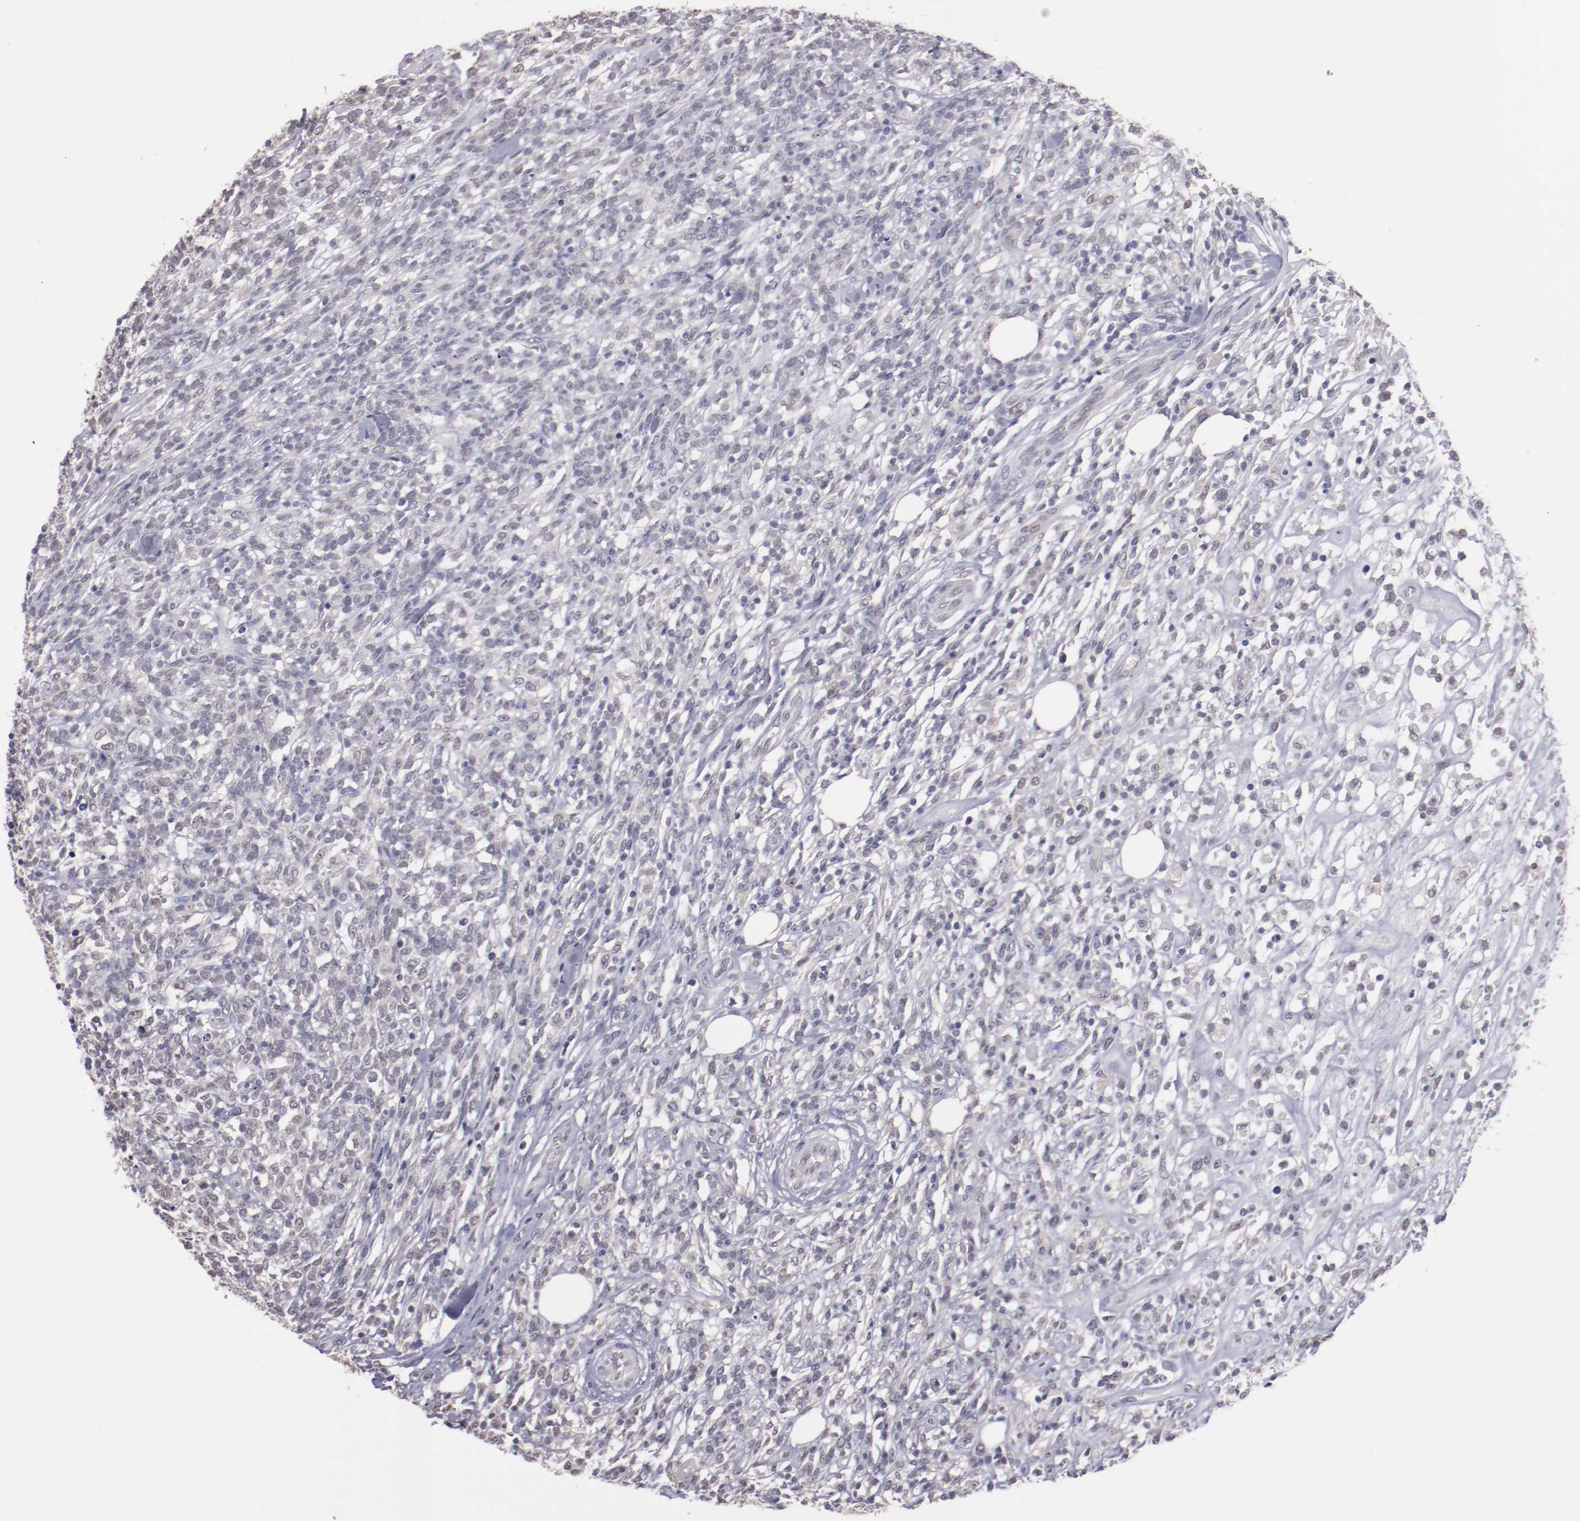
{"staining": {"intensity": "weak", "quantity": "25%-75%", "location": "cytoplasmic/membranous,nuclear"}, "tissue": "lymphoma", "cell_type": "Tumor cells", "image_type": "cancer", "snomed": [{"axis": "morphology", "description": "Malignant lymphoma, non-Hodgkin's type, High grade"}, {"axis": "topography", "description": "Lymph node"}], "caption": "DAB (3,3'-diaminobenzidine) immunohistochemical staining of human malignant lymphoma, non-Hodgkin's type (high-grade) reveals weak cytoplasmic/membranous and nuclear protein staining in about 25%-75% of tumor cells.", "gene": "NRXN3", "patient": {"sex": "female", "age": 73}}